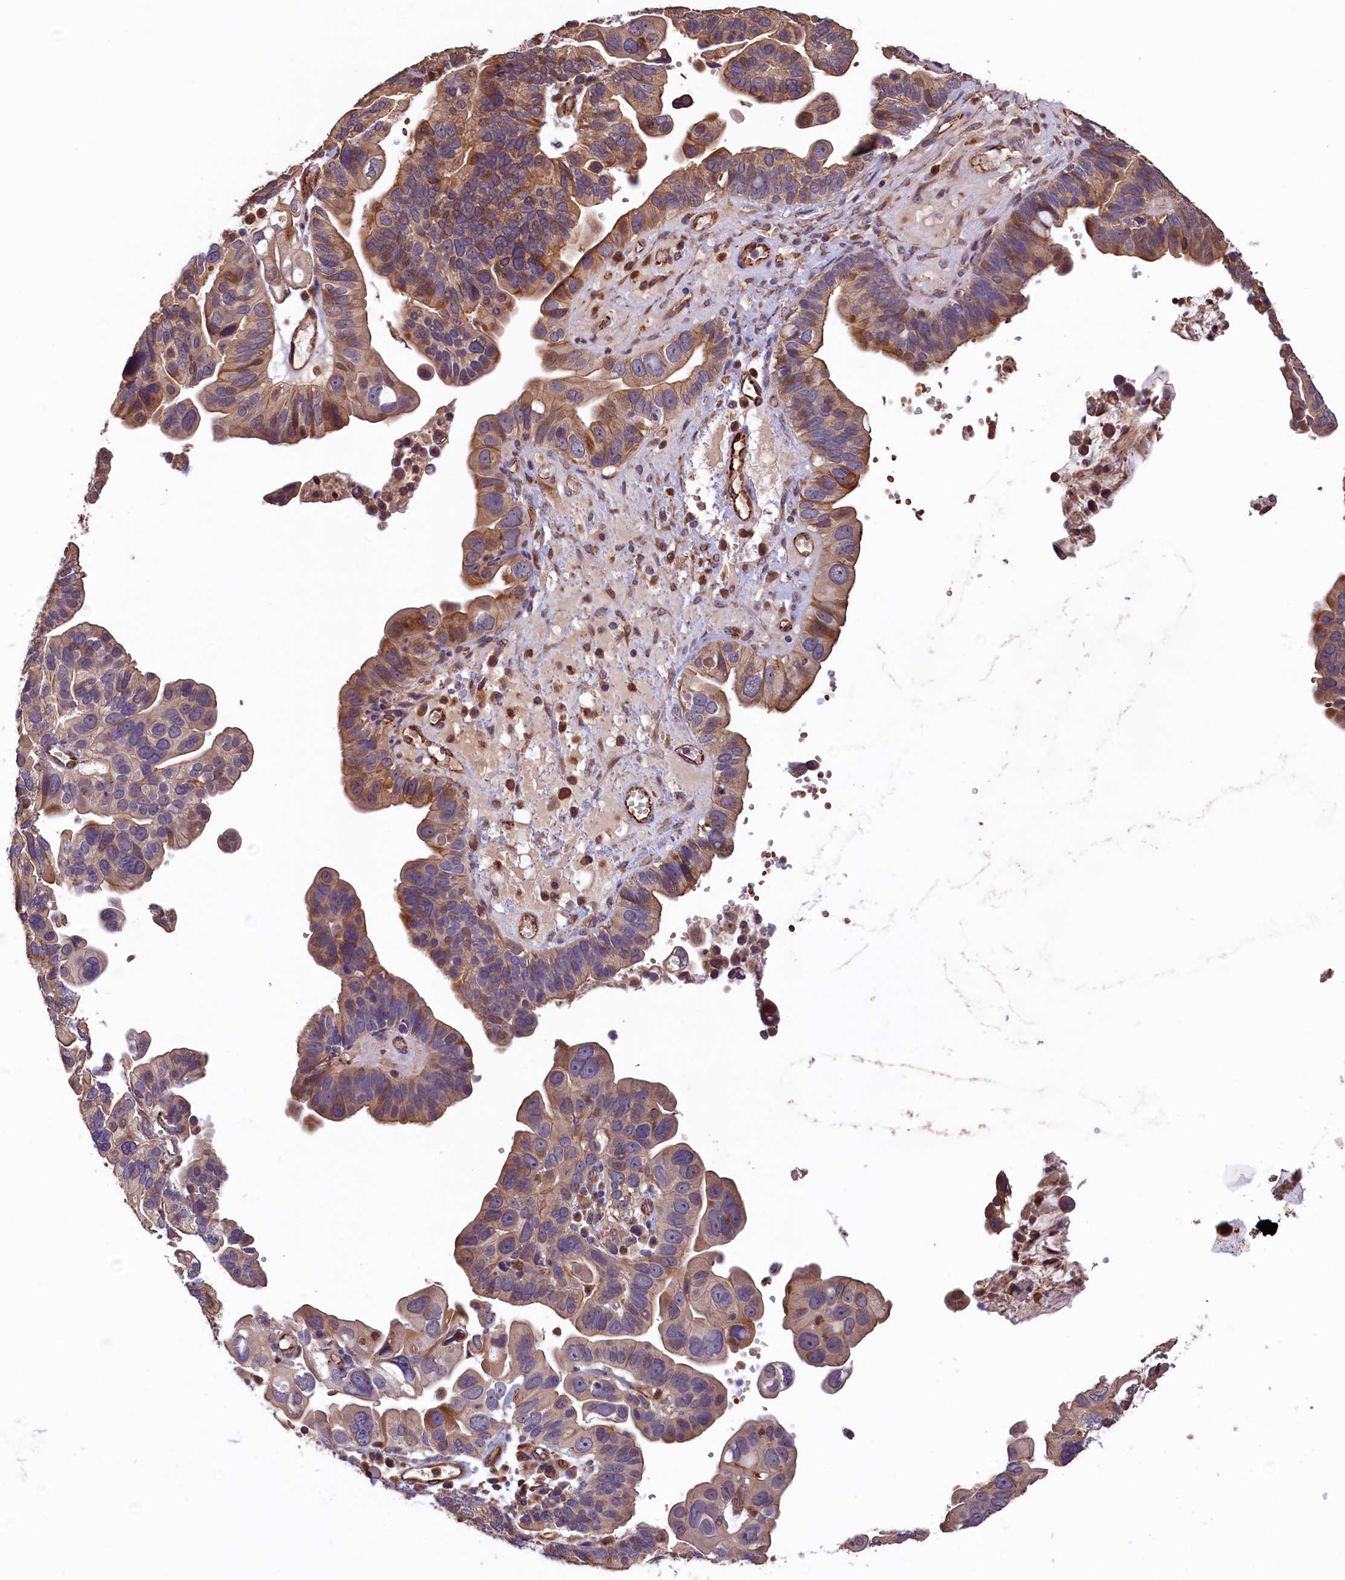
{"staining": {"intensity": "moderate", "quantity": ">75%", "location": "cytoplasmic/membranous"}, "tissue": "ovarian cancer", "cell_type": "Tumor cells", "image_type": "cancer", "snomed": [{"axis": "morphology", "description": "Cystadenocarcinoma, serous, NOS"}, {"axis": "topography", "description": "Ovary"}], "caption": "Protein staining demonstrates moderate cytoplasmic/membranous positivity in approximately >75% of tumor cells in serous cystadenocarcinoma (ovarian). (DAB IHC, brown staining for protein, blue staining for nuclei).", "gene": "ACSBG1", "patient": {"sex": "female", "age": 56}}